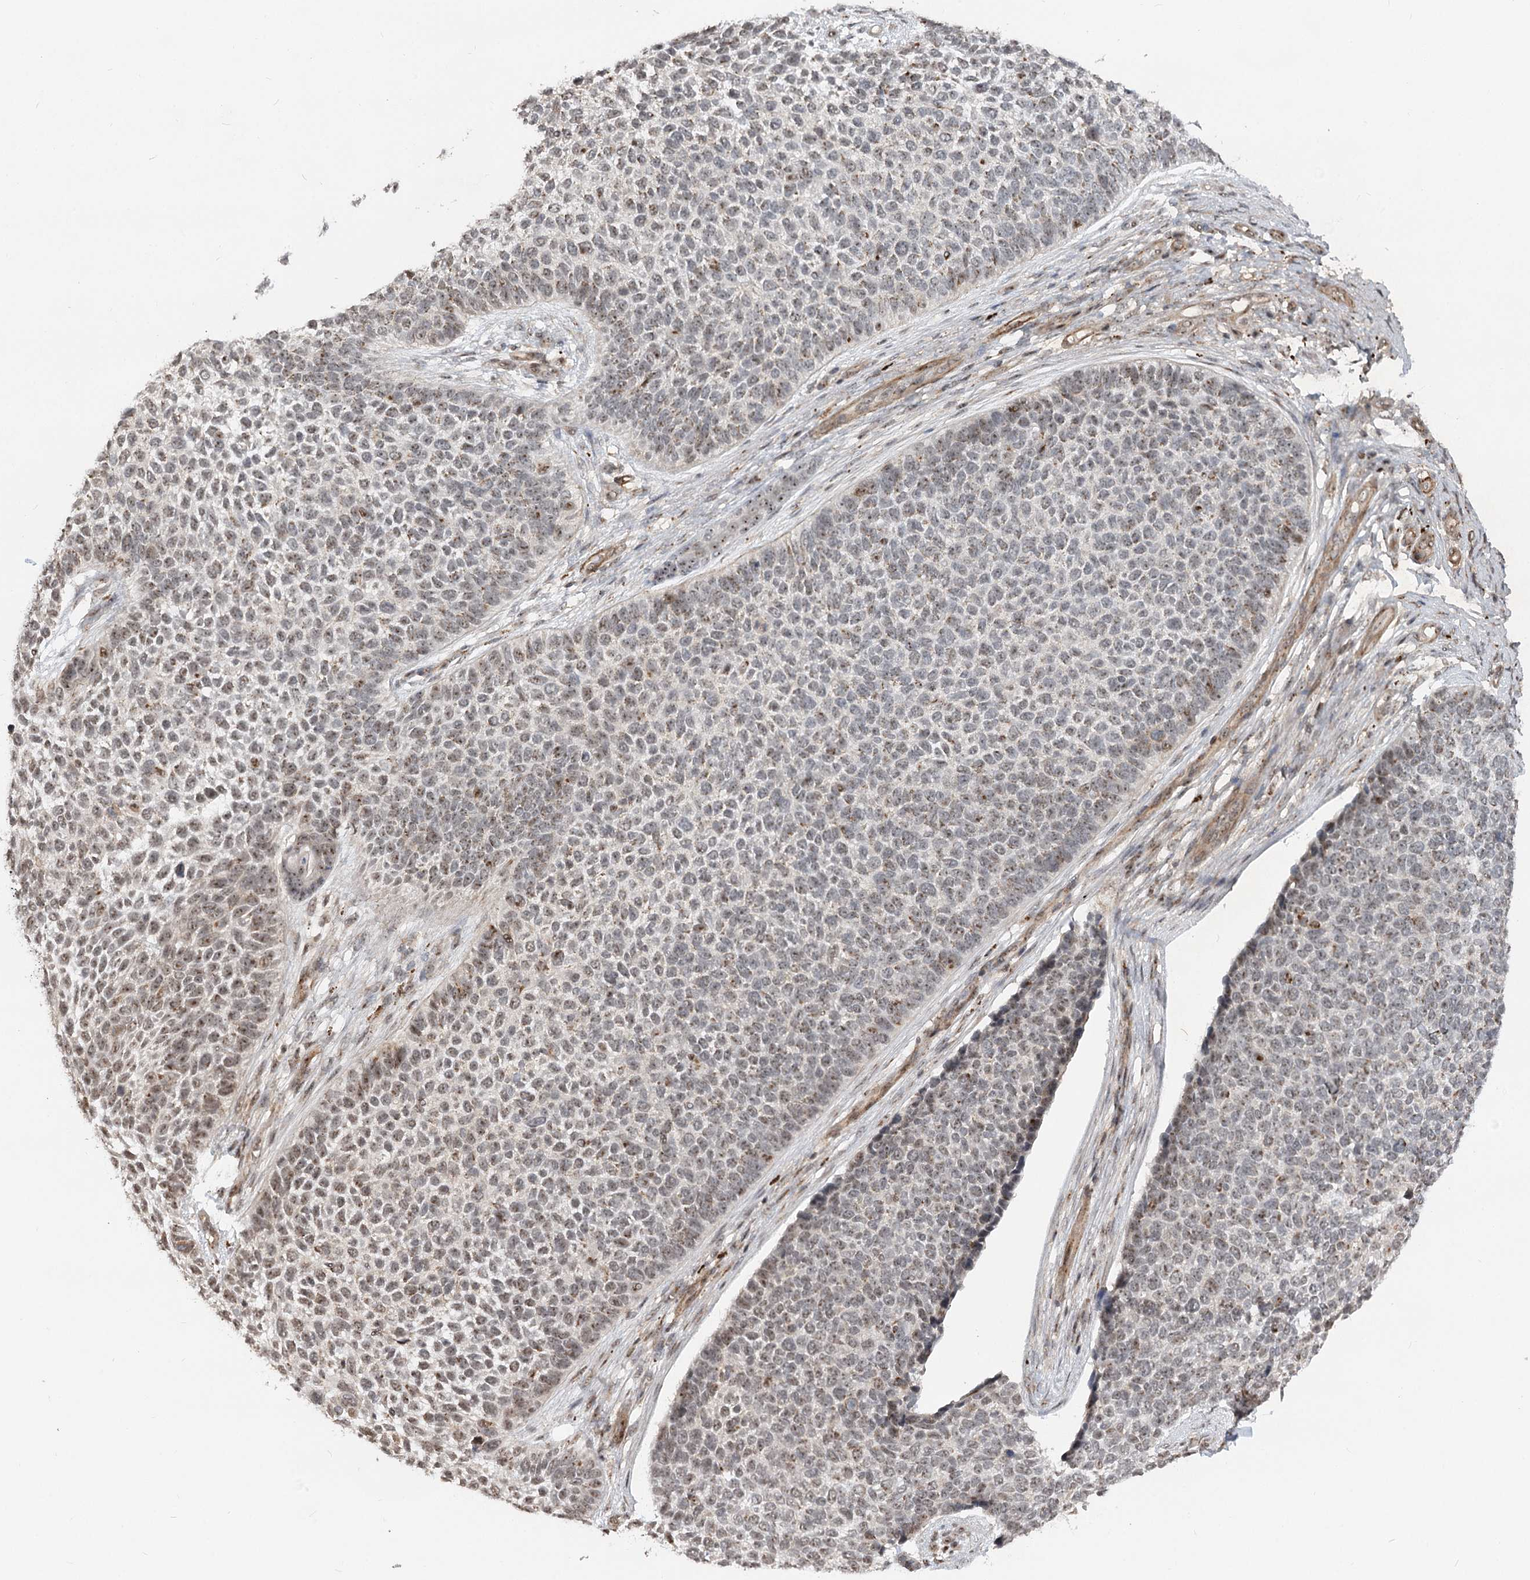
{"staining": {"intensity": "weak", "quantity": "25%-75%", "location": "cytoplasmic/membranous,nuclear"}, "tissue": "skin cancer", "cell_type": "Tumor cells", "image_type": "cancer", "snomed": [{"axis": "morphology", "description": "Basal cell carcinoma"}, {"axis": "topography", "description": "Skin"}], "caption": "Brown immunohistochemical staining in skin cancer (basal cell carcinoma) shows weak cytoplasmic/membranous and nuclear expression in approximately 25%-75% of tumor cells.", "gene": "GNL3L", "patient": {"sex": "female", "age": 84}}